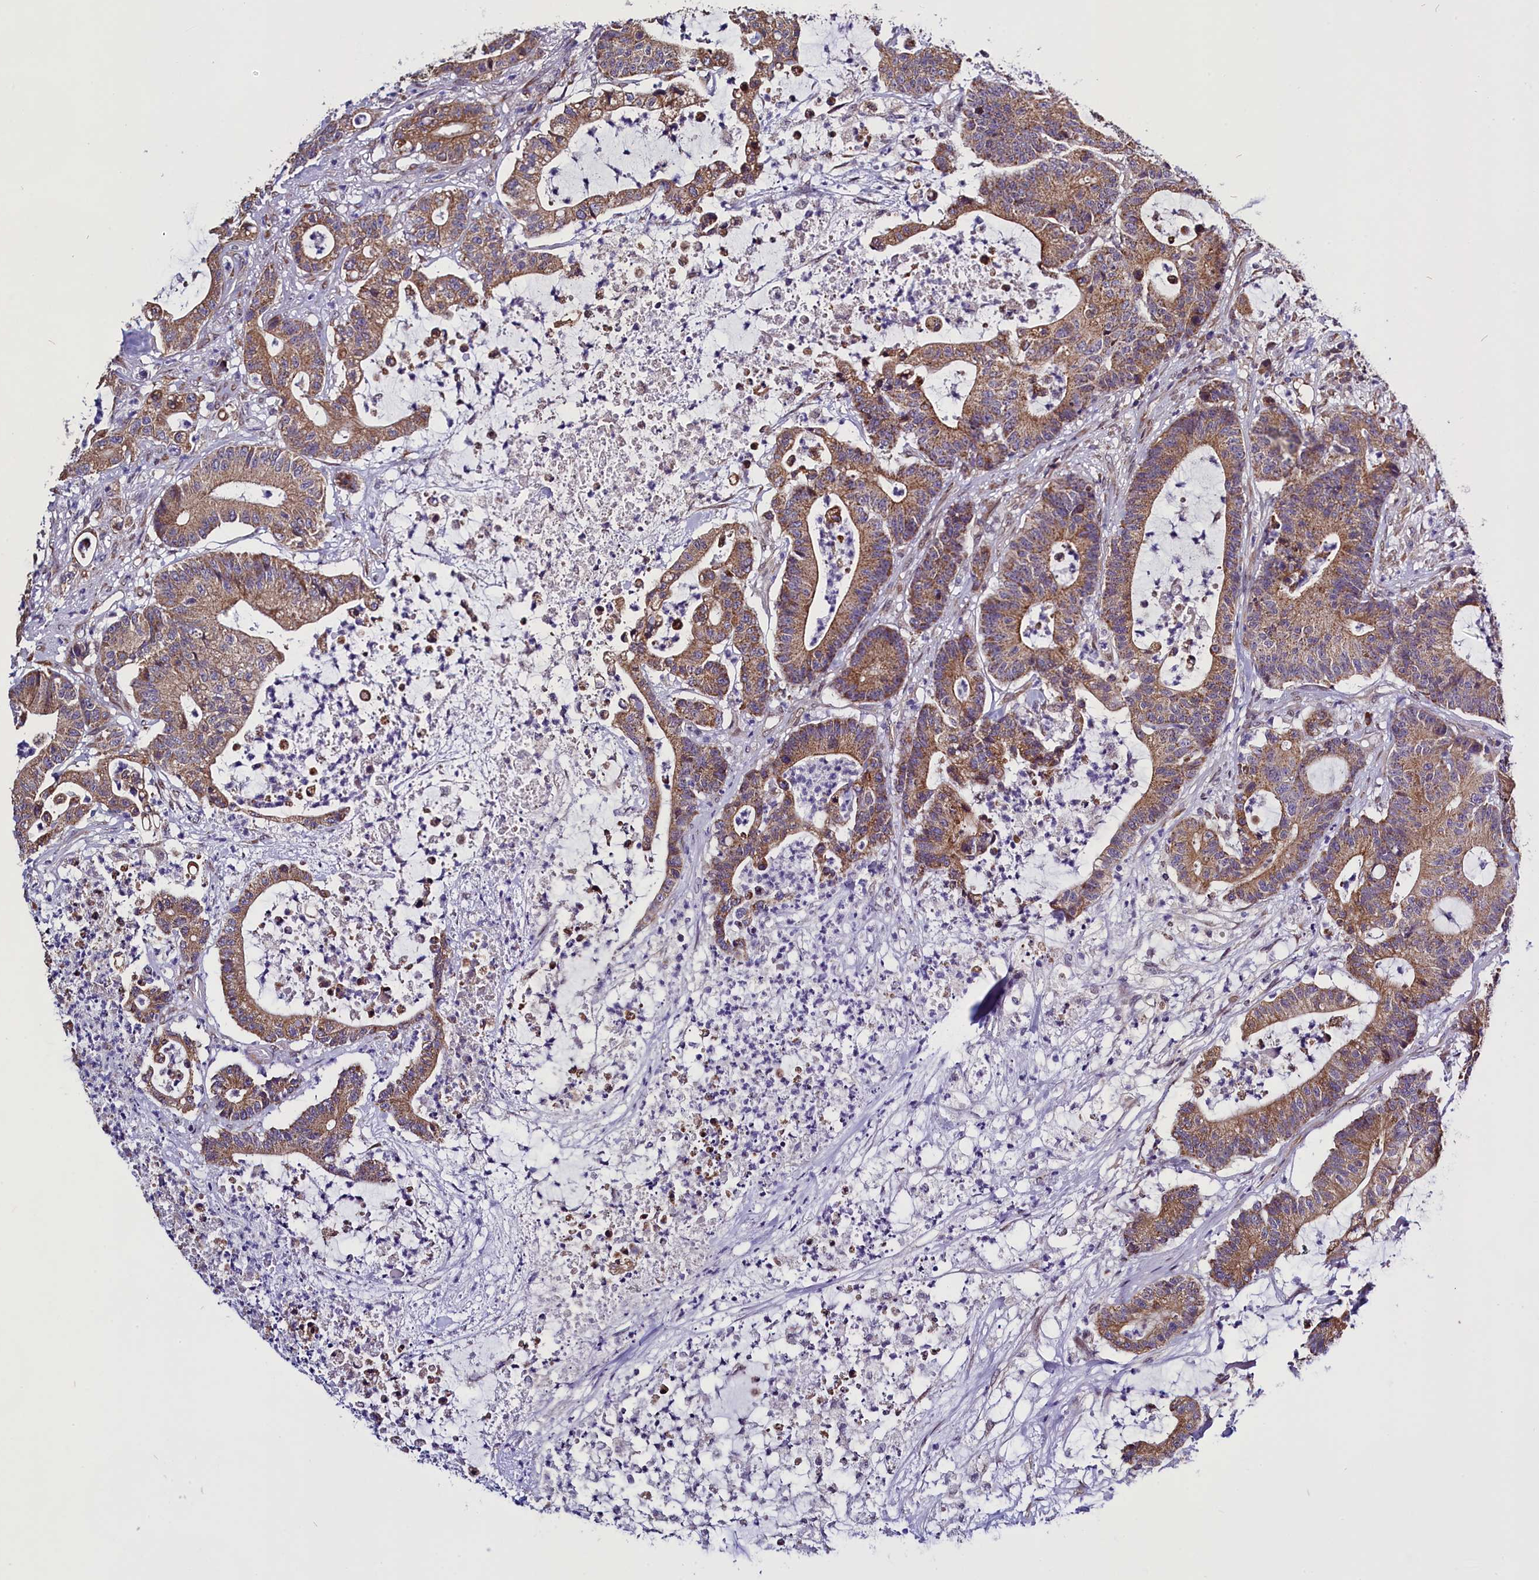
{"staining": {"intensity": "moderate", "quantity": ">75%", "location": "cytoplasmic/membranous"}, "tissue": "colorectal cancer", "cell_type": "Tumor cells", "image_type": "cancer", "snomed": [{"axis": "morphology", "description": "Adenocarcinoma, NOS"}, {"axis": "topography", "description": "Colon"}], "caption": "IHC of adenocarcinoma (colorectal) demonstrates medium levels of moderate cytoplasmic/membranous positivity in about >75% of tumor cells.", "gene": "UACA", "patient": {"sex": "female", "age": 84}}